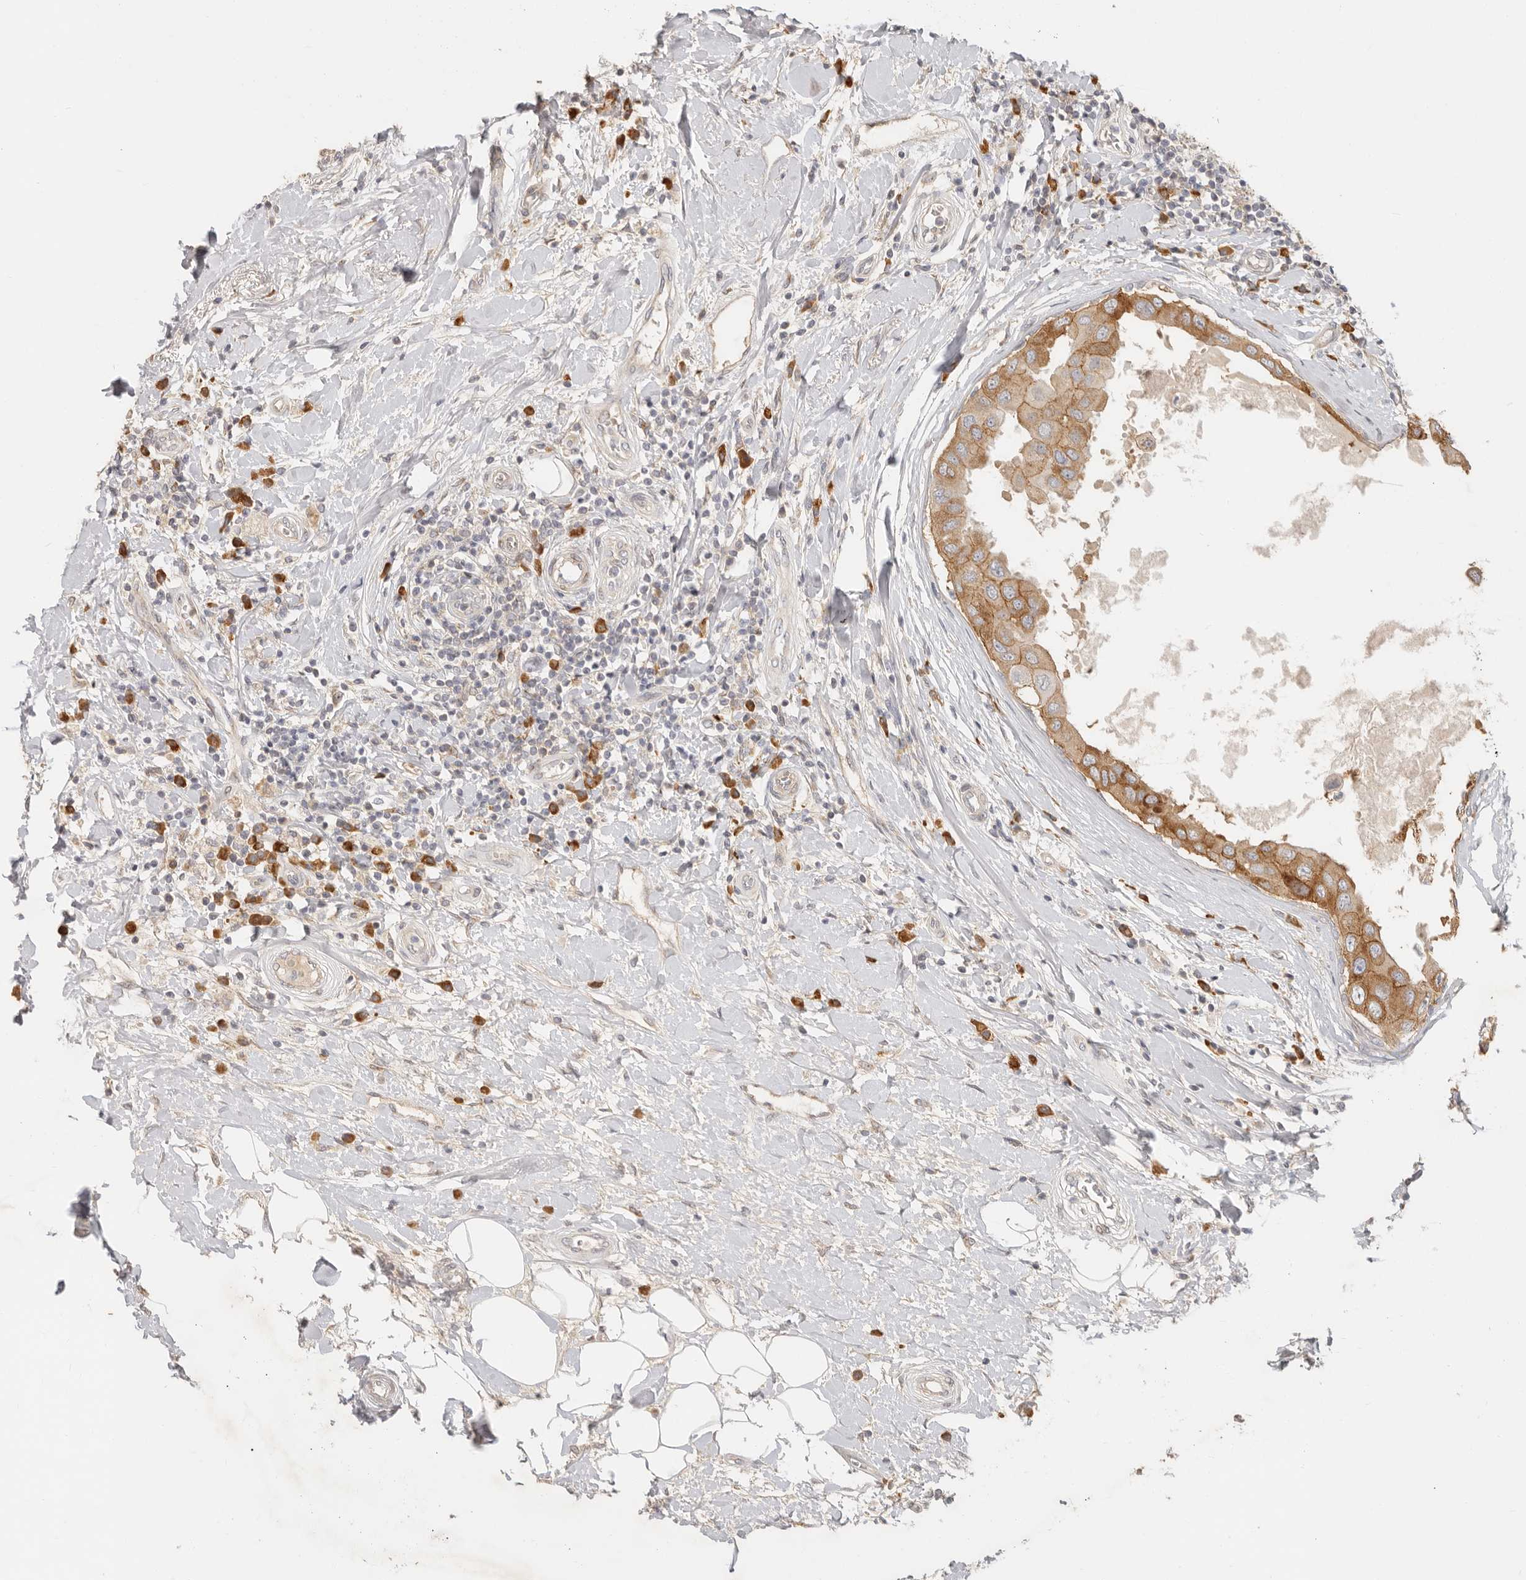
{"staining": {"intensity": "moderate", "quantity": ">75%", "location": "cytoplasmic/membranous"}, "tissue": "breast cancer", "cell_type": "Tumor cells", "image_type": "cancer", "snomed": [{"axis": "morphology", "description": "Duct carcinoma"}, {"axis": "topography", "description": "Breast"}], "caption": "Breast cancer (intraductal carcinoma) tissue exhibits moderate cytoplasmic/membranous positivity in approximately >75% of tumor cells", "gene": "PABPC4", "patient": {"sex": "female", "age": 27}}